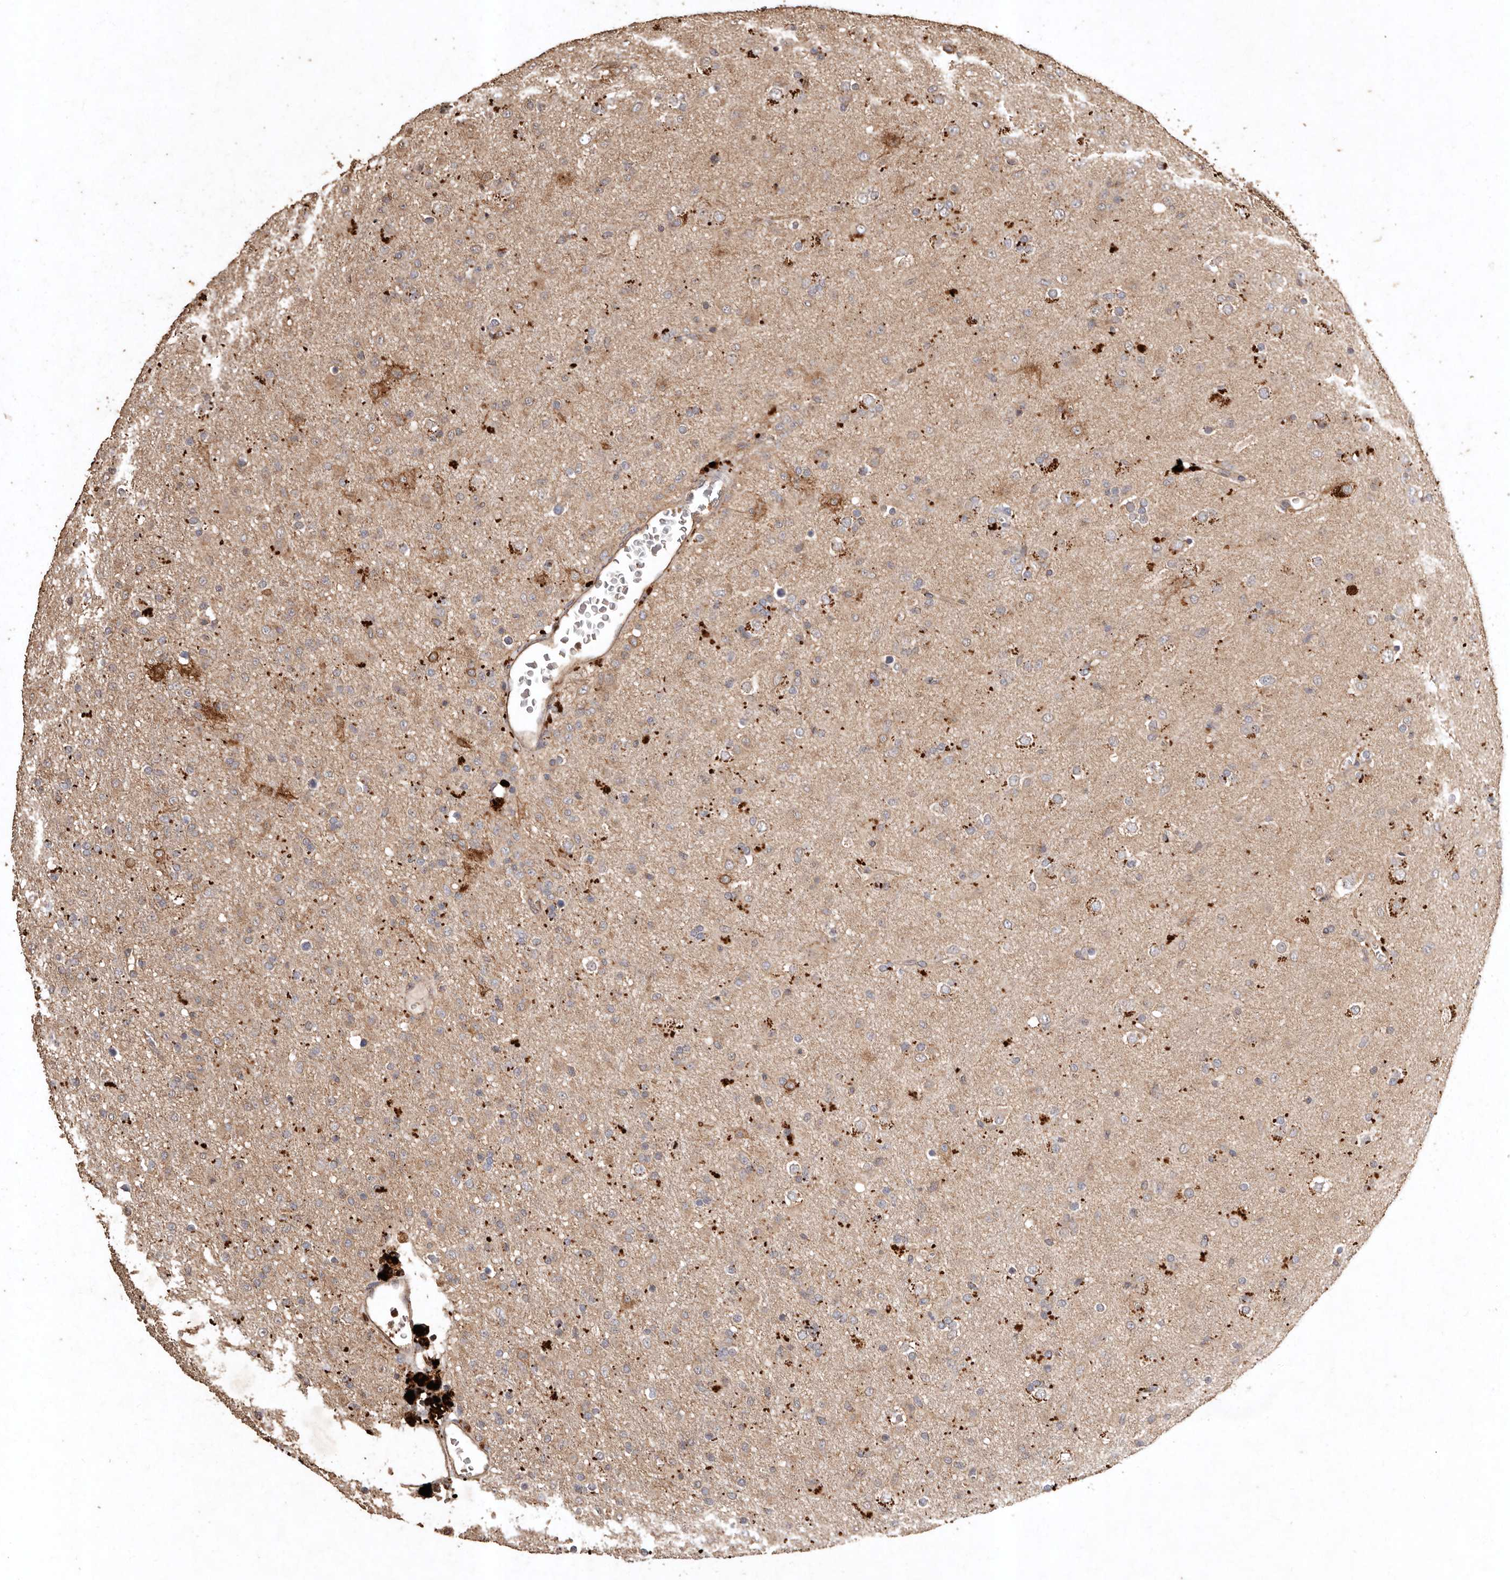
{"staining": {"intensity": "weak", "quantity": "<25%", "location": "cytoplasmic/membranous"}, "tissue": "glioma", "cell_type": "Tumor cells", "image_type": "cancer", "snomed": [{"axis": "morphology", "description": "Glioma, malignant, Low grade"}, {"axis": "topography", "description": "Brain"}], "caption": "High magnification brightfield microscopy of glioma stained with DAB (brown) and counterstained with hematoxylin (blue): tumor cells show no significant staining.", "gene": "FARS2", "patient": {"sex": "male", "age": 65}}